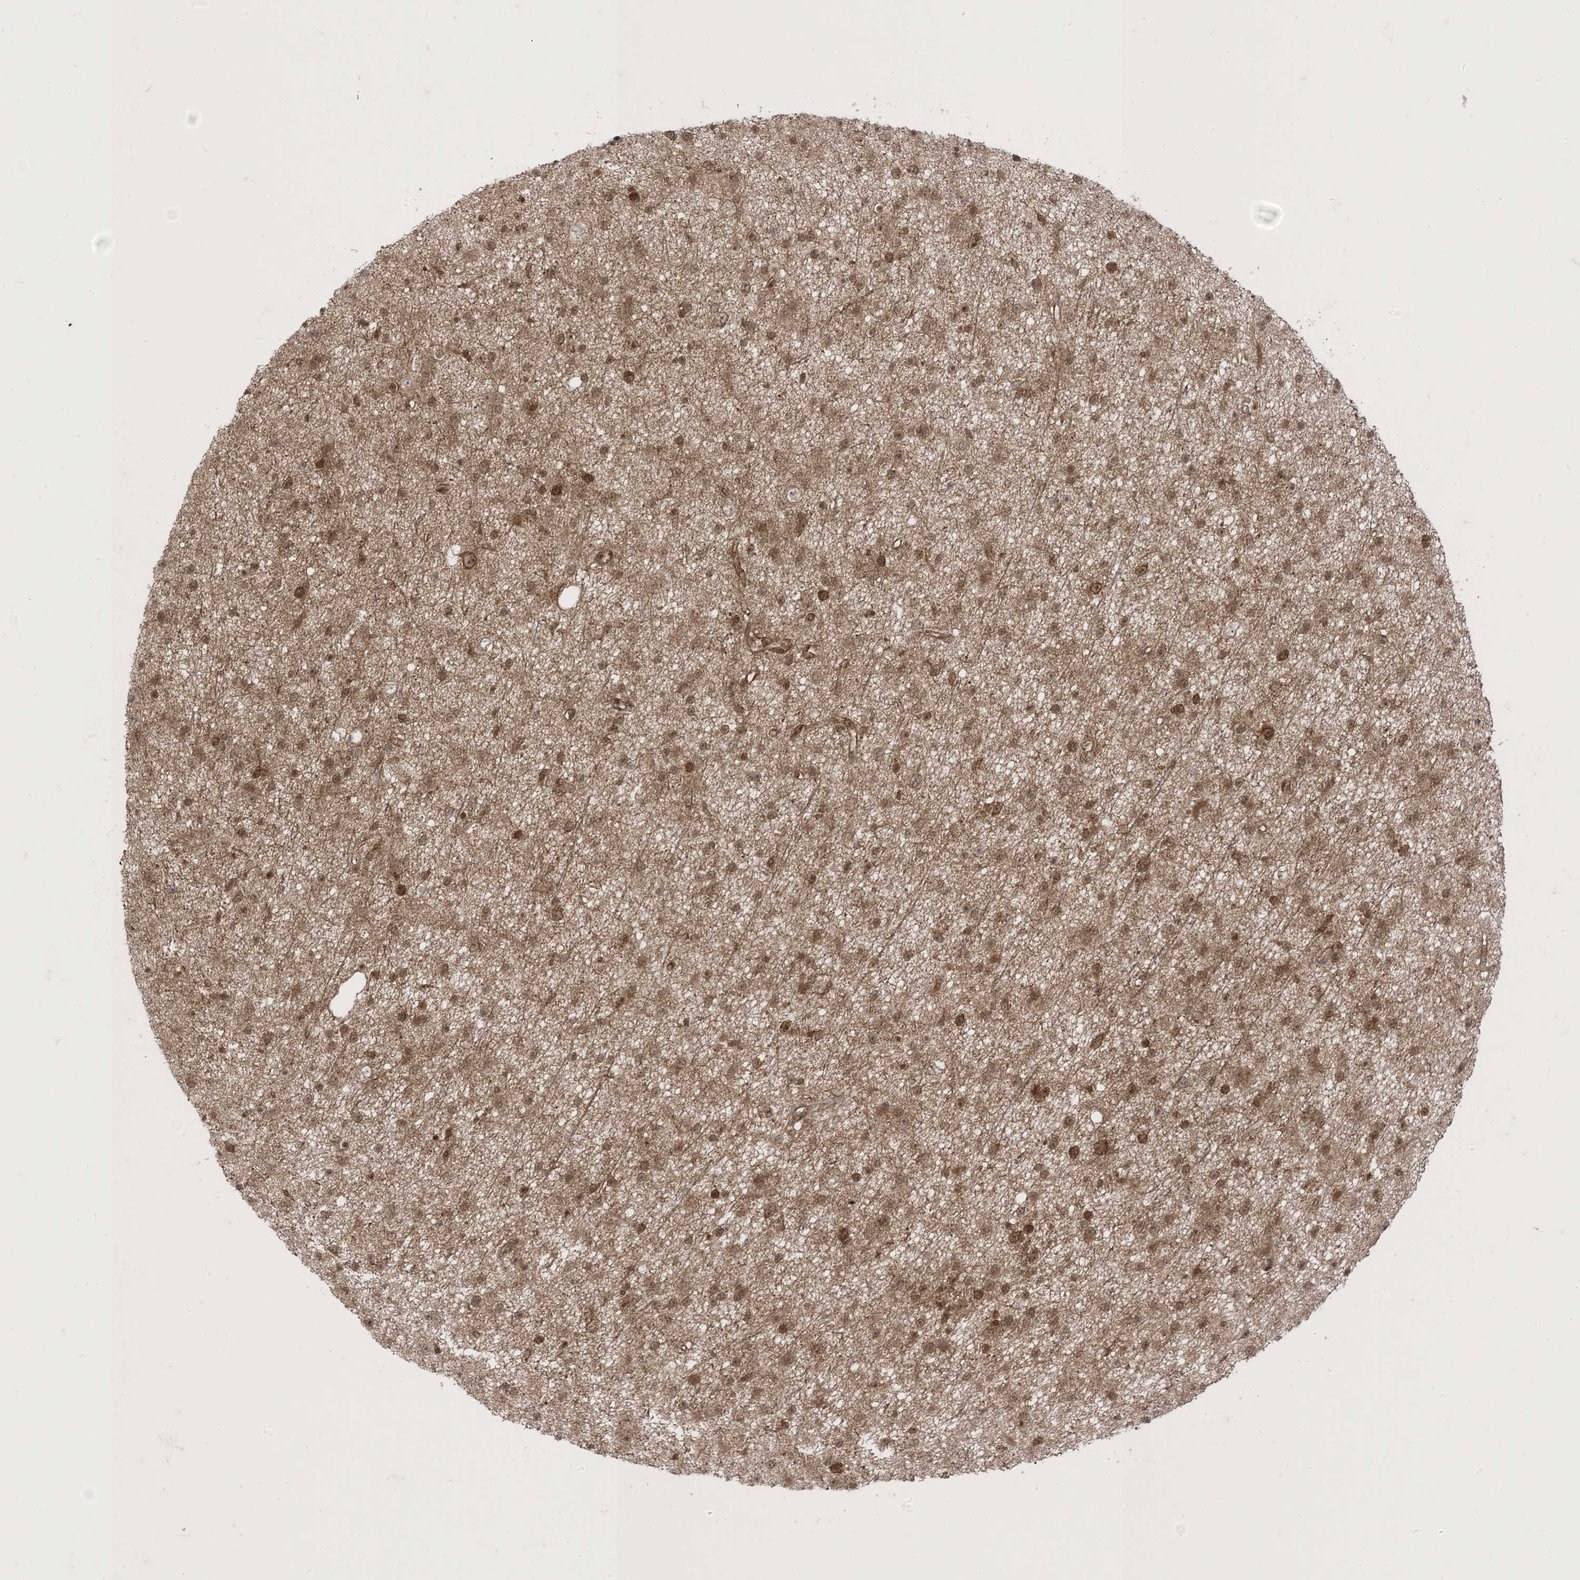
{"staining": {"intensity": "moderate", "quantity": ">75%", "location": "cytoplasmic/membranous,nuclear"}, "tissue": "glioma", "cell_type": "Tumor cells", "image_type": "cancer", "snomed": [{"axis": "morphology", "description": "Glioma, malignant, Low grade"}, {"axis": "topography", "description": "Cerebral cortex"}], "caption": "Moderate cytoplasmic/membranous and nuclear protein expression is identified in about >75% of tumor cells in glioma.", "gene": "PTPA", "patient": {"sex": "female", "age": 39}}